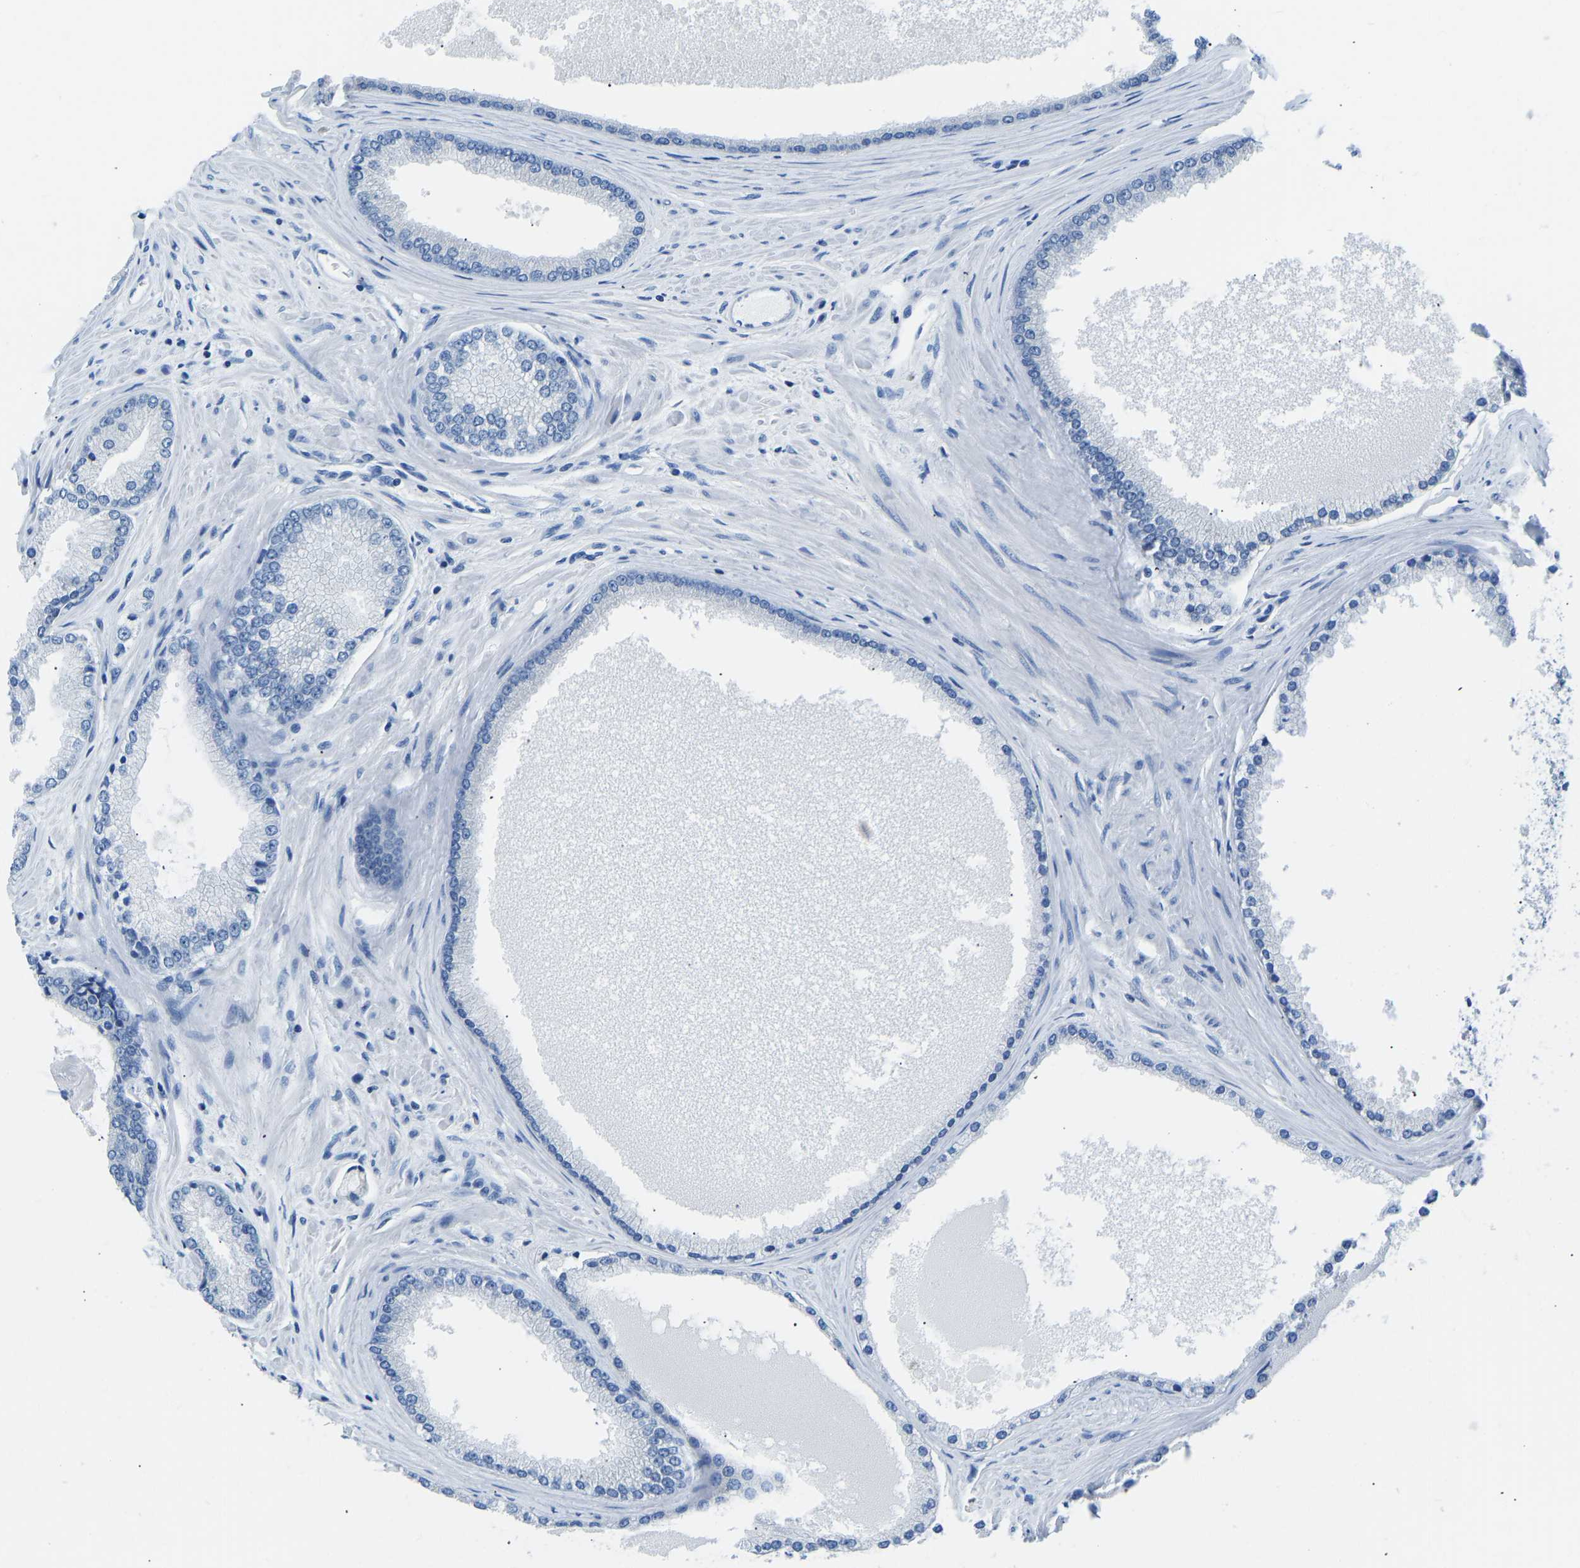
{"staining": {"intensity": "negative", "quantity": "none", "location": "none"}, "tissue": "prostate cancer", "cell_type": "Tumor cells", "image_type": "cancer", "snomed": [{"axis": "morphology", "description": "Adenocarcinoma, High grade"}, {"axis": "topography", "description": "Prostate"}], "caption": "Immunohistochemistry photomicrograph of neoplastic tissue: prostate cancer (adenocarcinoma (high-grade)) stained with DAB (3,3'-diaminobenzidine) shows no significant protein staining in tumor cells.", "gene": "VRK1", "patient": {"sex": "male", "age": 61}}